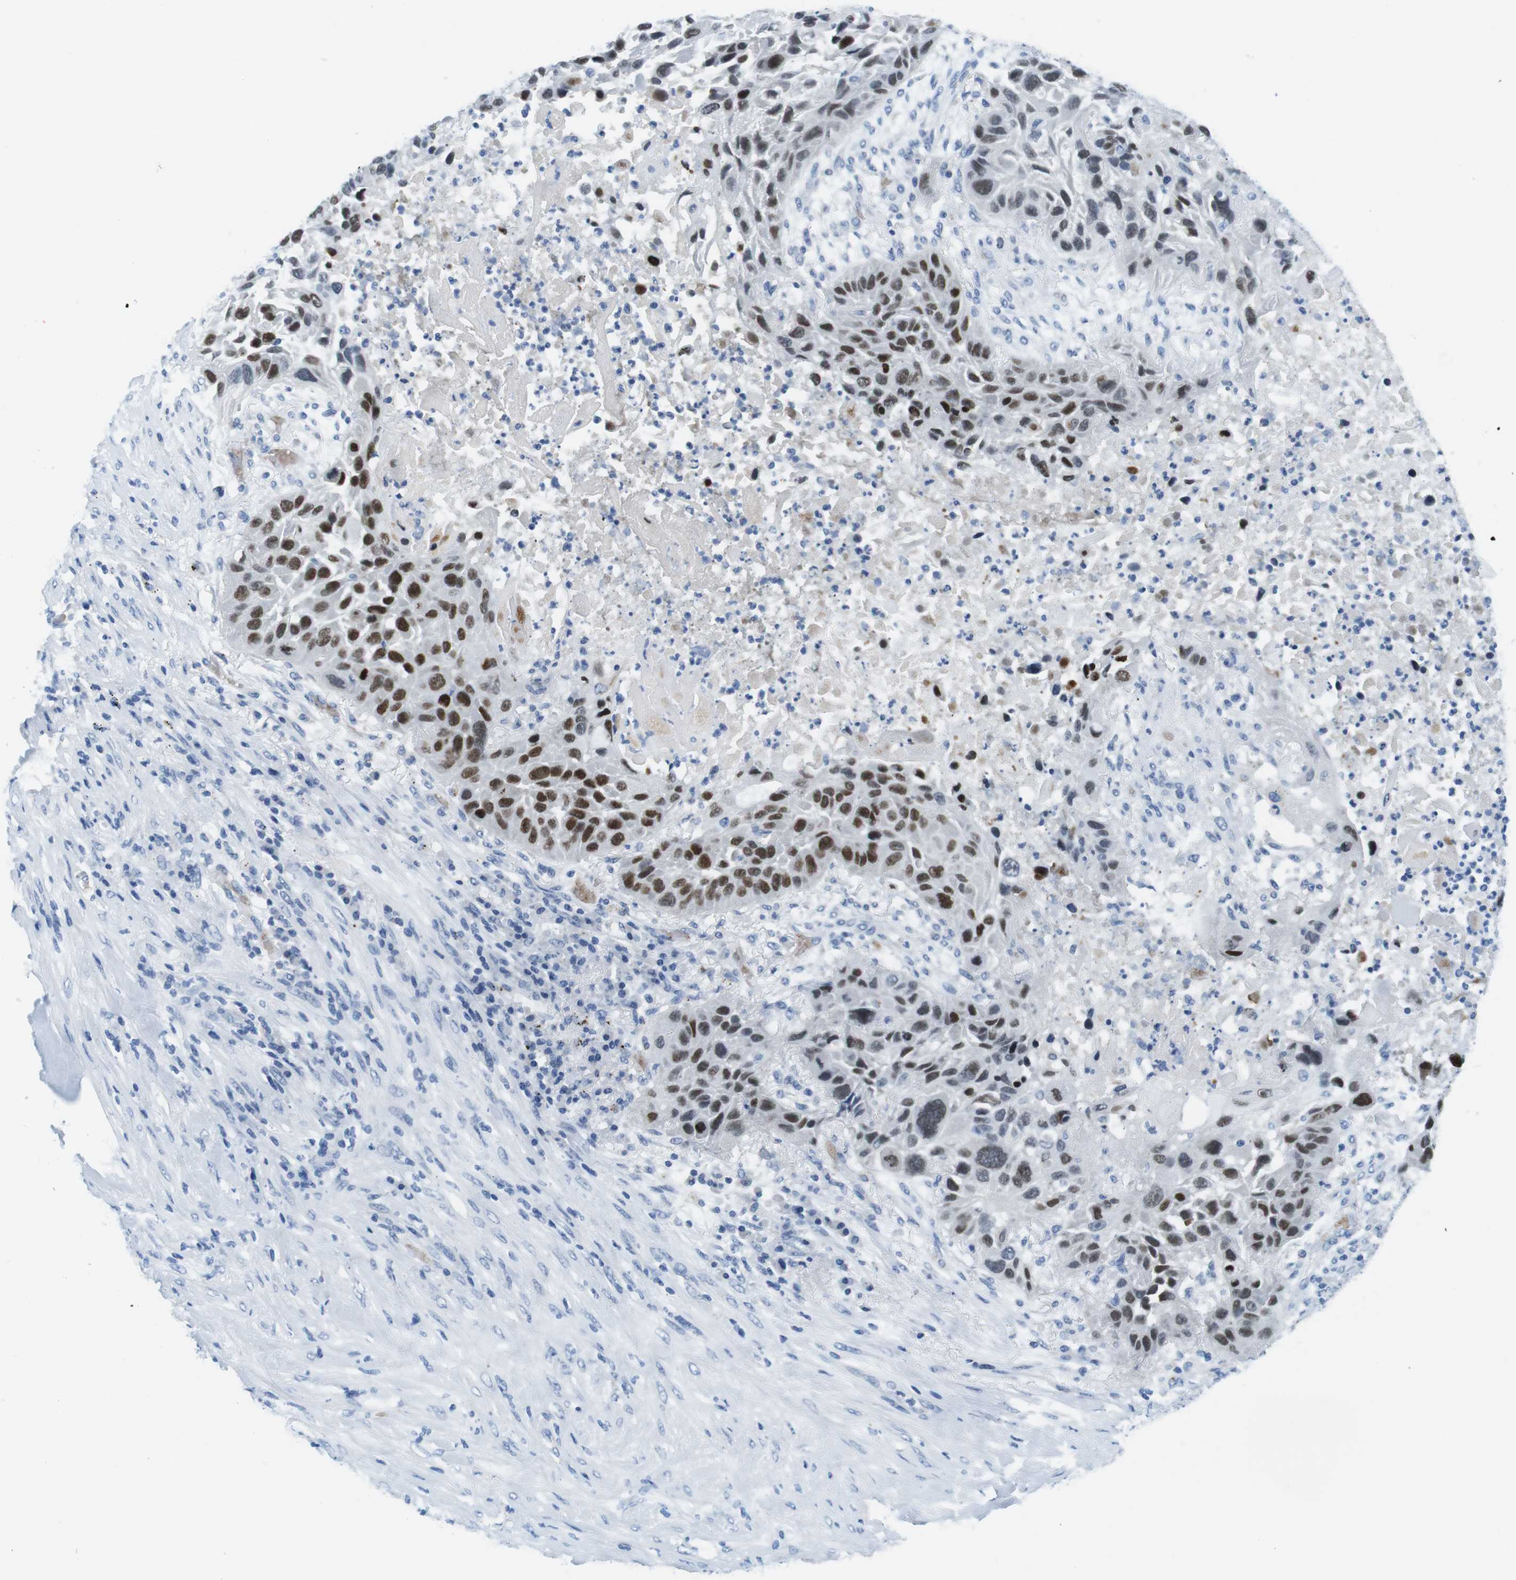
{"staining": {"intensity": "strong", "quantity": ">75%", "location": "nuclear"}, "tissue": "lung cancer", "cell_type": "Tumor cells", "image_type": "cancer", "snomed": [{"axis": "morphology", "description": "Squamous cell carcinoma, NOS"}, {"axis": "topography", "description": "Lung"}], "caption": "Protein expression by immunohistochemistry (IHC) exhibits strong nuclear positivity in approximately >75% of tumor cells in lung squamous cell carcinoma.", "gene": "TFAP2C", "patient": {"sex": "male", "age": 57}}